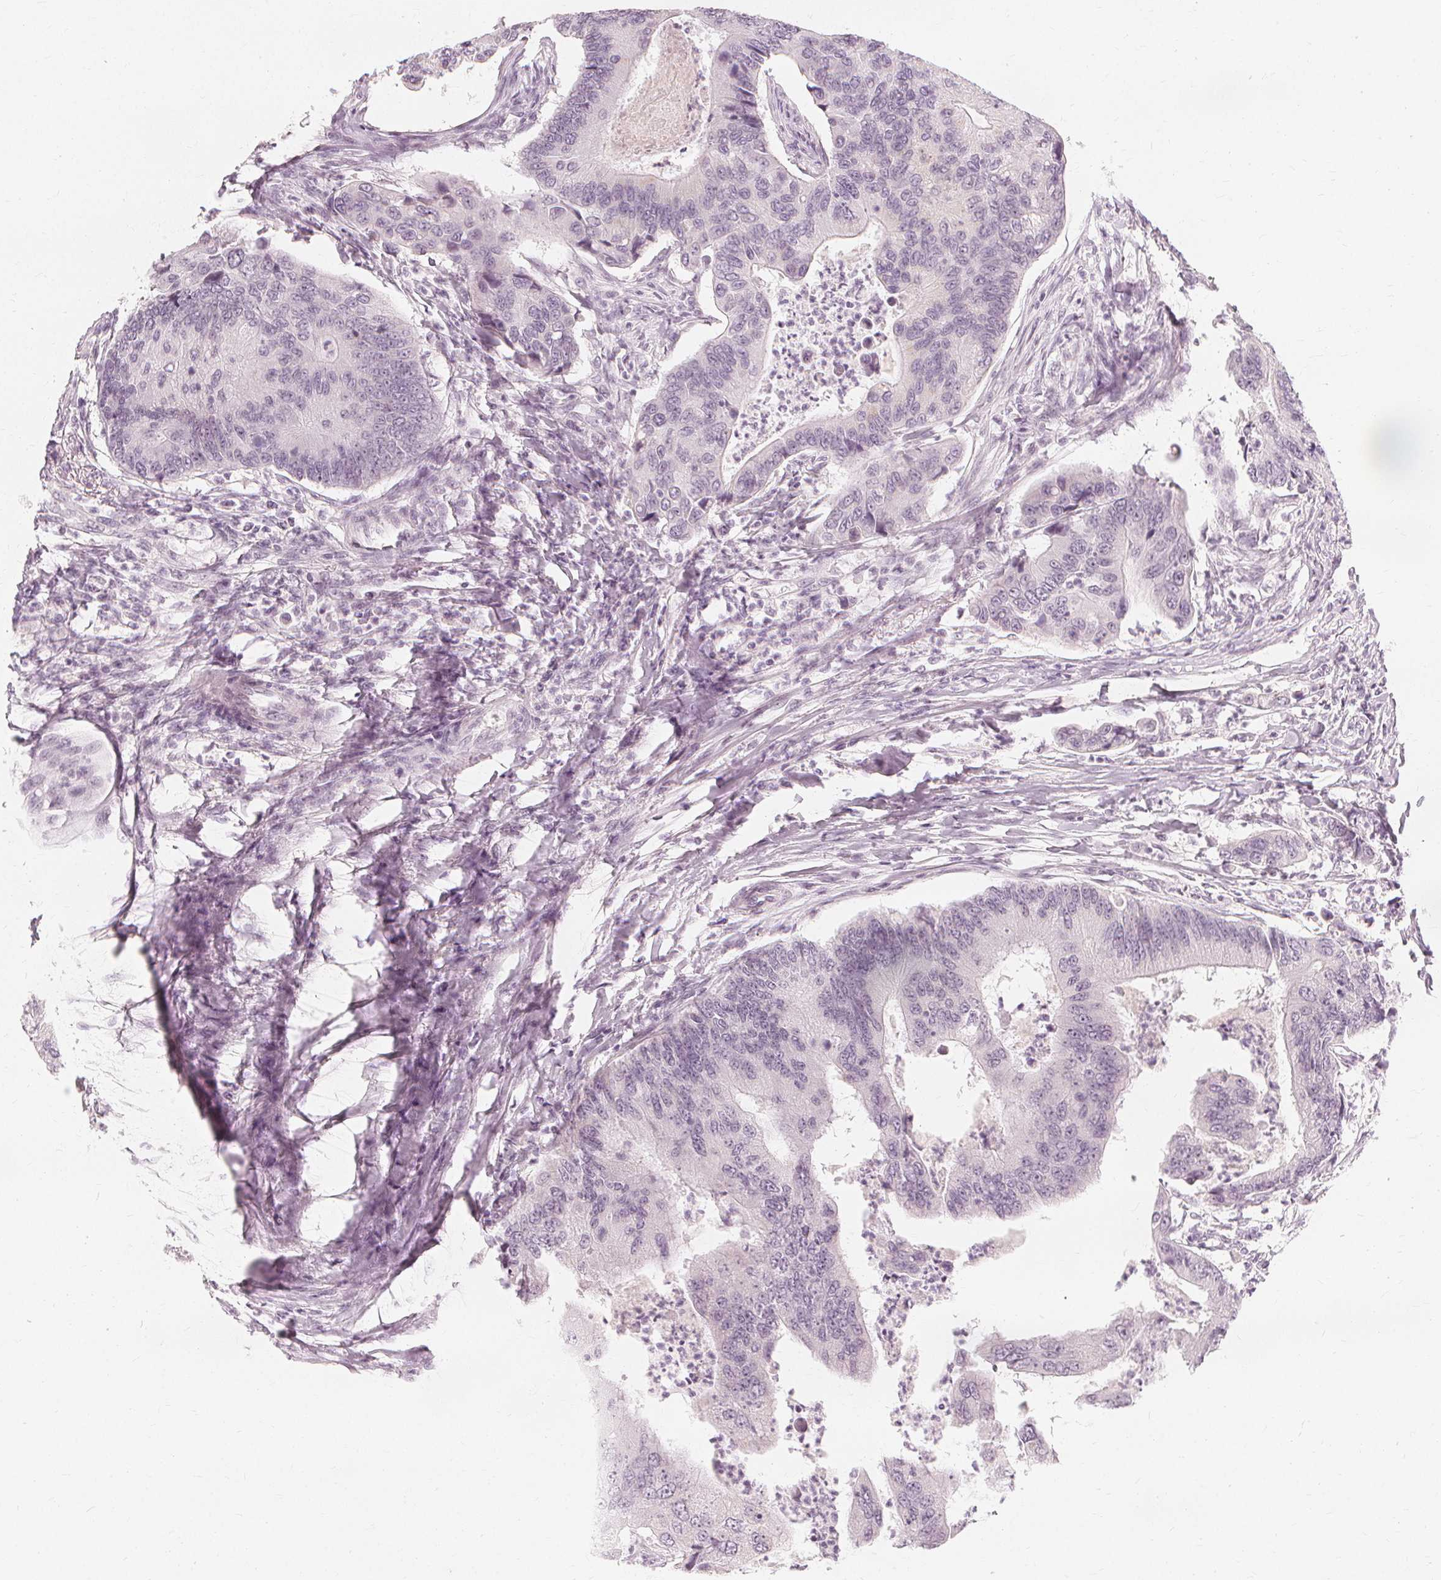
{"staining": {"intensity": "negative", "quantity": "none", "location": "none"}, "tissue": "colorectal cancer", "cell_type": "Tumor cells", "image_type": "cancer", "snomed": [{"axis": "morphology", "description": "Adenocarcinoma, NOS"}, {"axis": "topography", "description": "Colon"}], "caption": "The immunohistochemistry (IHC) histopathology image has no significant expression in tumor cells of colorectal adenocarcinoma tissue.", "gene": "NXPE1", "patient": {"sex": "female", "age": 67}}